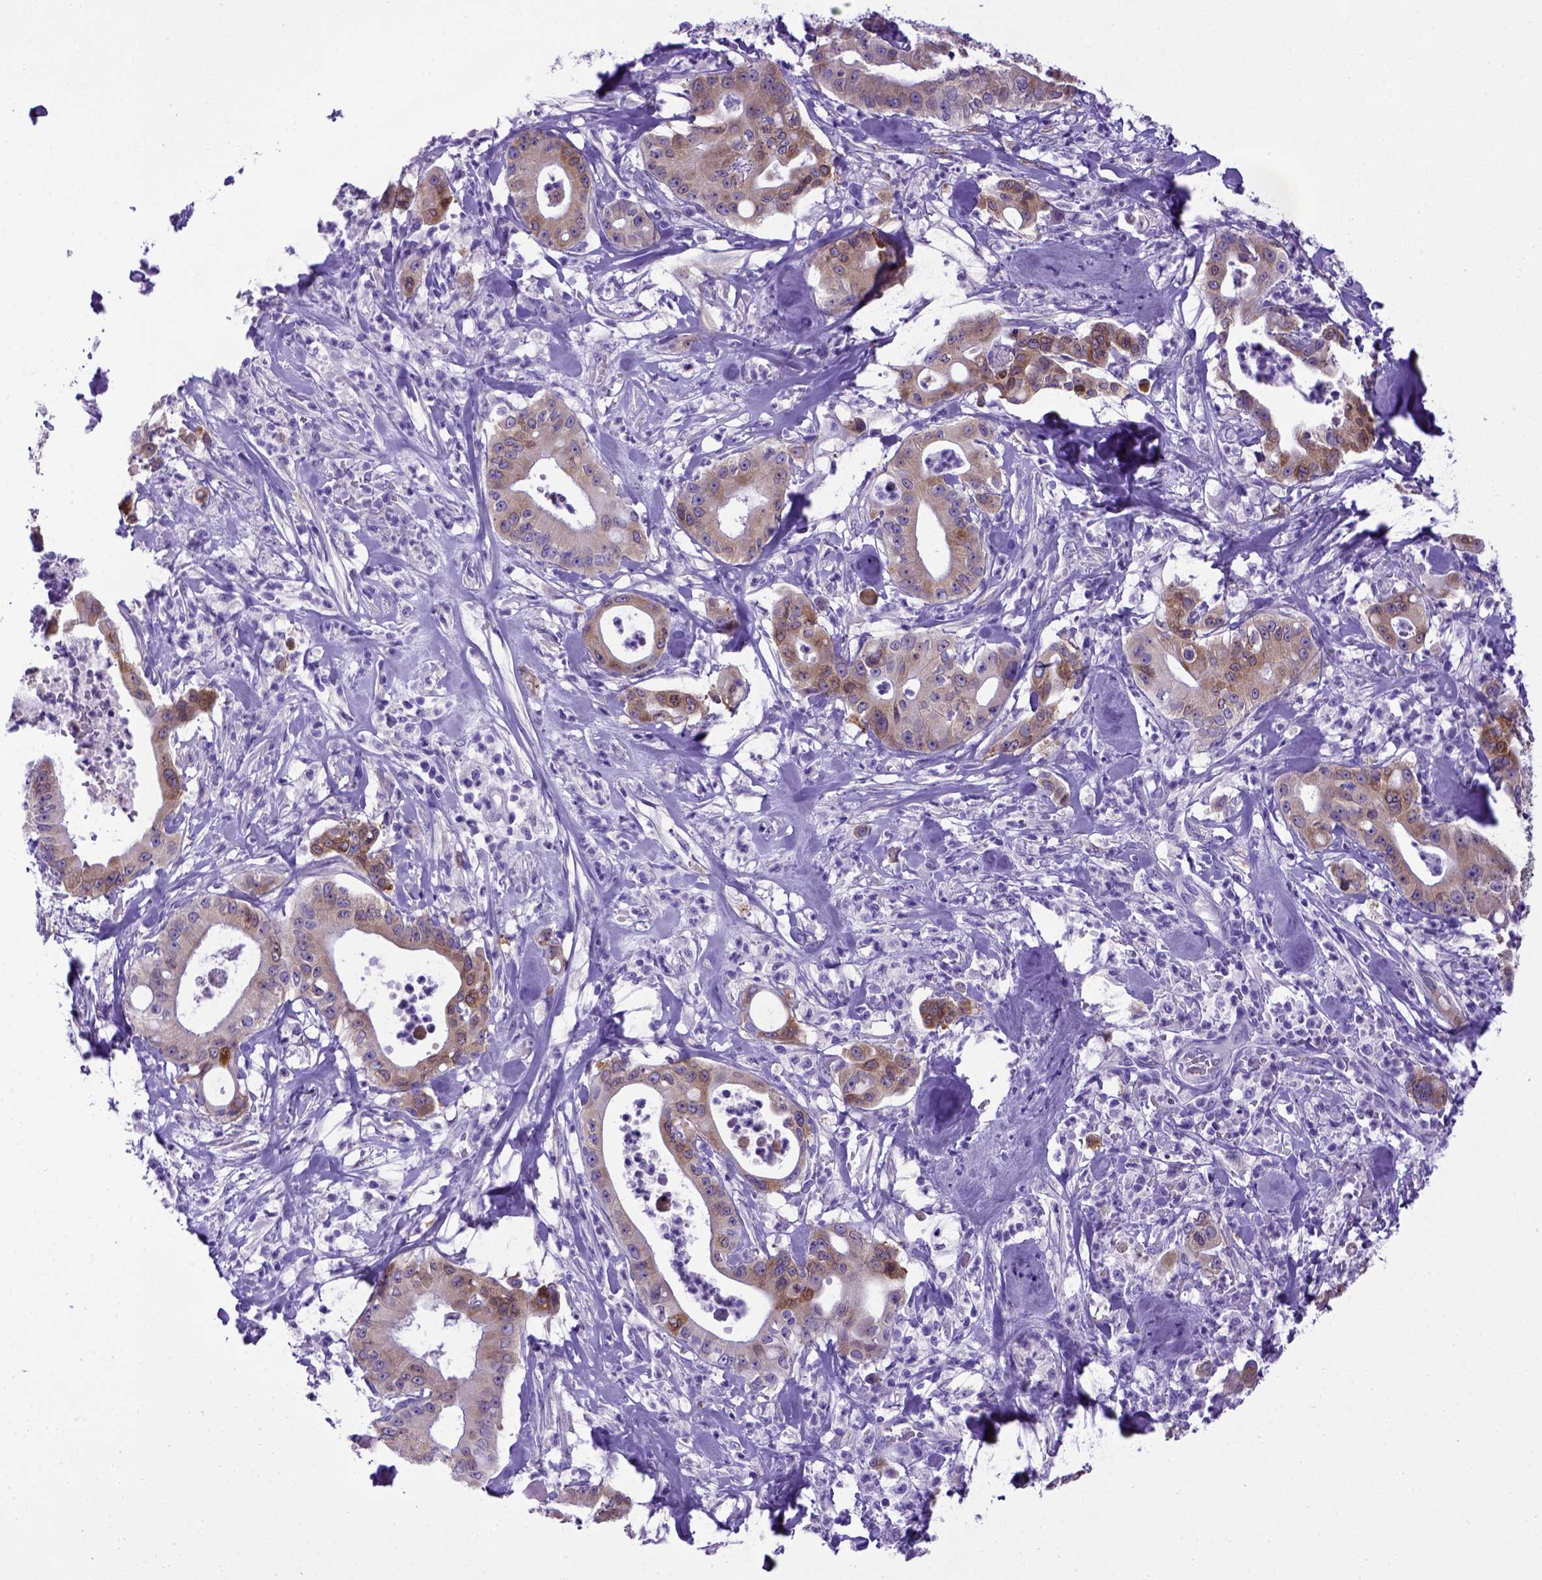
{"staining": {"intensity": "weak", "quantity": "25%-75%", "location": "cytoplasmic/membranous"}, "tissue": "pancreatic cancer", "cell_type": "Tumor cells", "image_type": "cancer", "snomed": [{"axis": "morphology", "description": "Adenocarcinoma, NOS"}, {"axis": "topography", "description": "Pancreas"}], "caption": "Immunohistochemistry (DAB (3,3'-diaminobenzidine)) staining of human pancreatic cancer displays weak cytoplasmic/membranous protein staining in approximately 25%-75% of tumor cells.", "gene": "PTGES", "patient": {"sex": "male", "age": 71}}